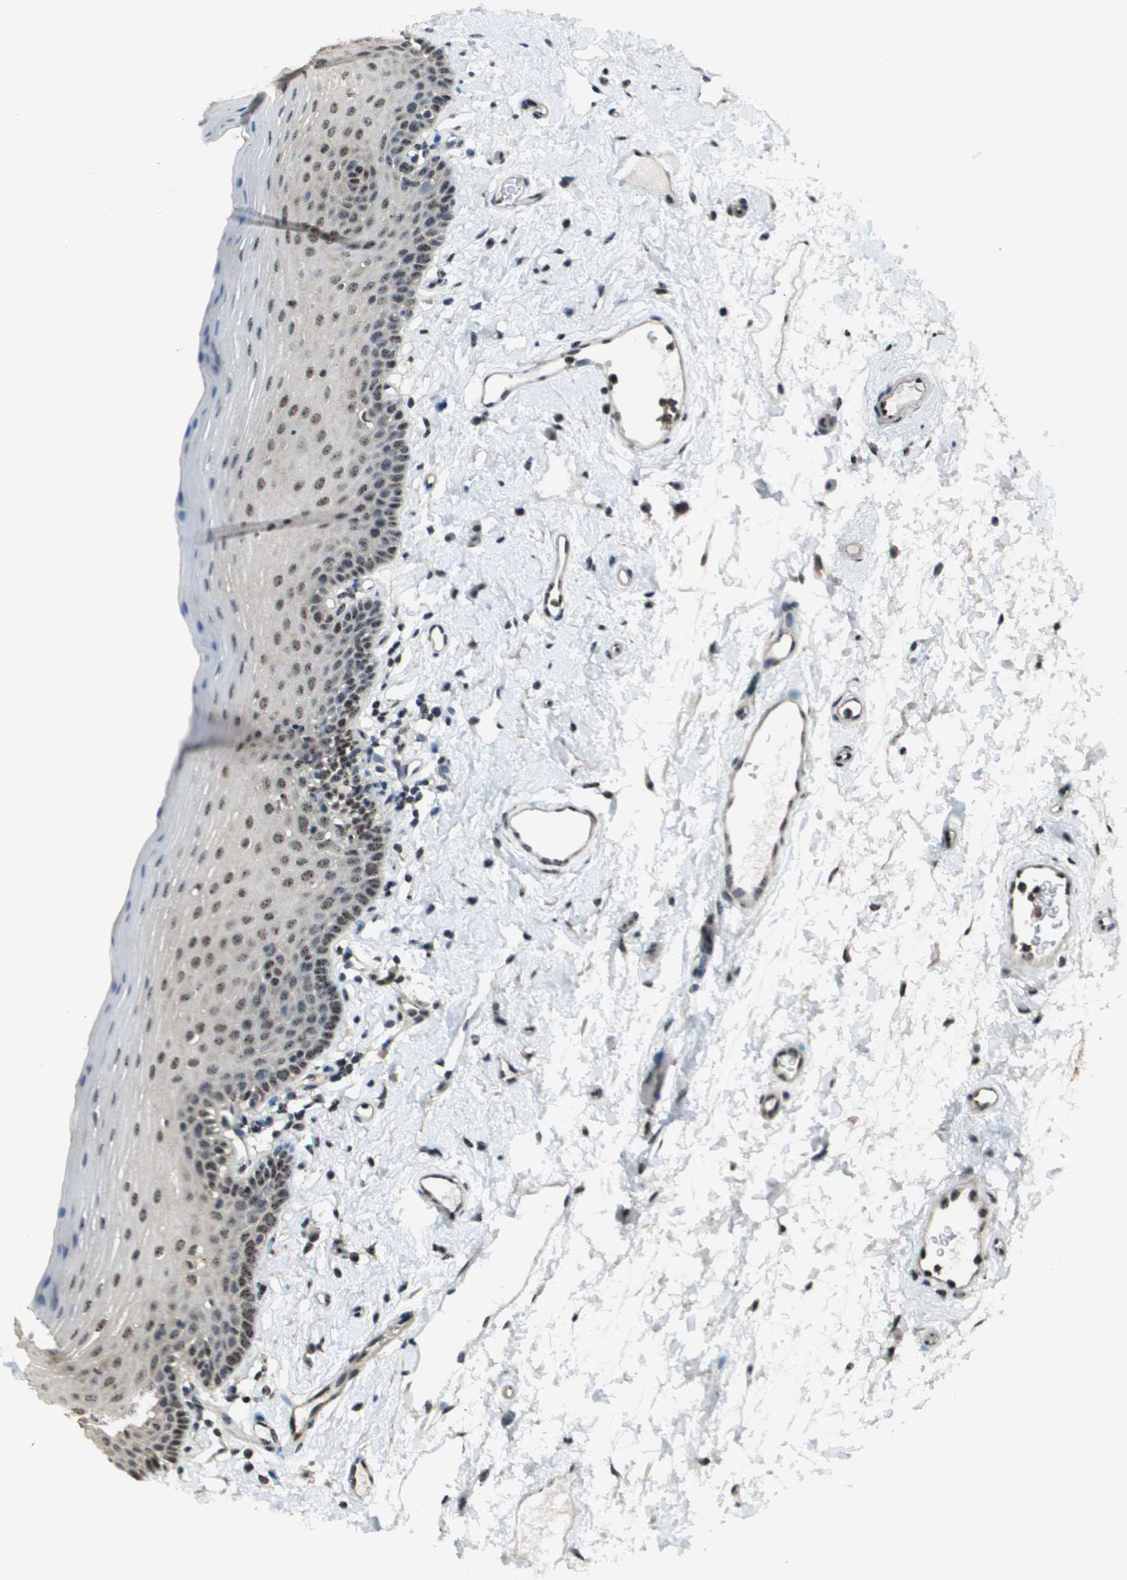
{"staining": {"intensity": "moderate", "quantity": "25%-75%", "location": "nuclear"}, "tissue": "oral mucosa", "cell_type": "Squamous epithelial cells", "image_type": "normal", "snomed": [{"axis": "morphology", "description": "Normal tissue, NOS"}, {"axis": "topography", "description": "Oral tissue"}], "caption": "An immunohistochemistry micrograph of unremarkable tissue is shown. Protein staining in brown labels moderate nuclear positivity in oral mucosa within squamous epithelial cells. (DAB IHC, brown staining for protein, blue staining for nuclei).", "gene": "SP100", "patient": {"sex": "male", "age": 66}}